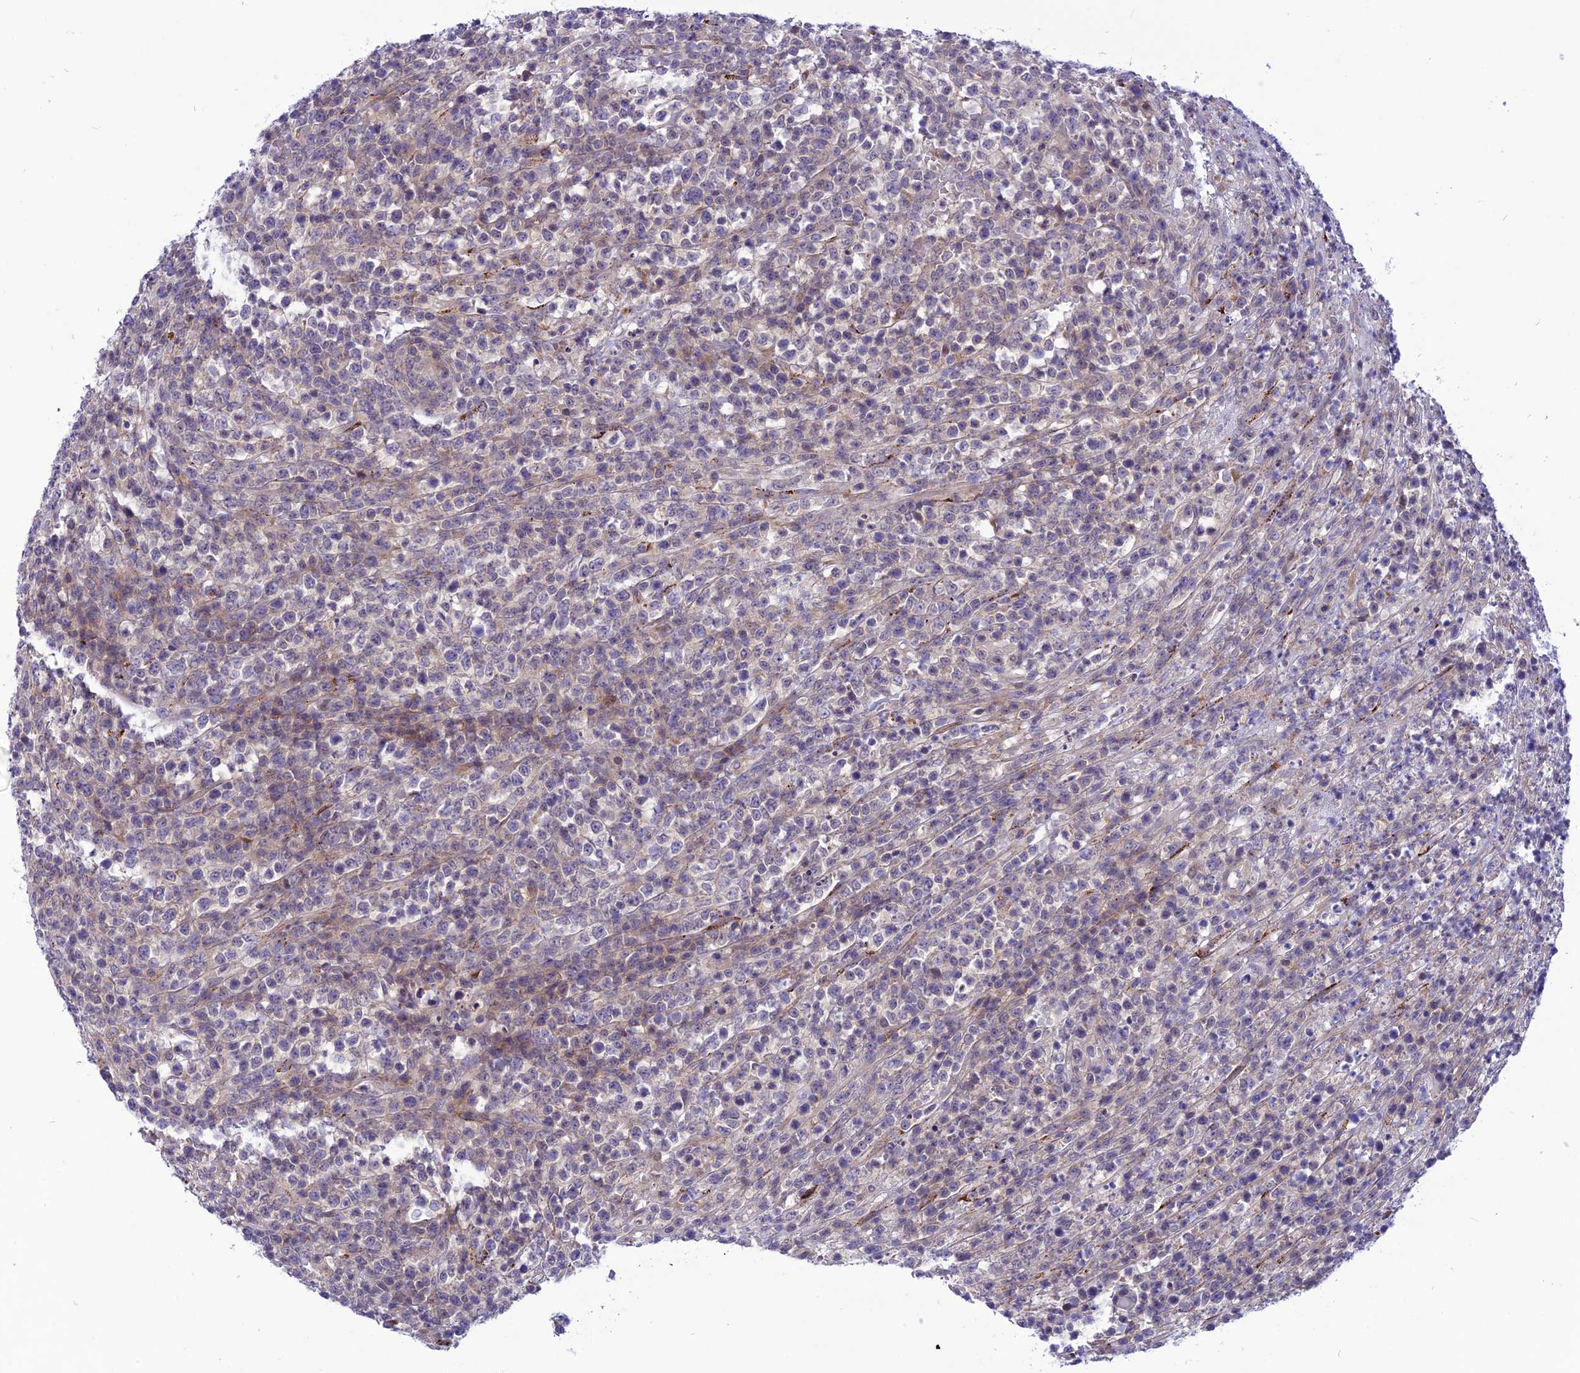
{"staining": {"intensity": "weak", "quantity": "<25%", "location": "cytoplasmic/membranous"}, "tissue": "lymphoma", "cell_type": "Tumor cells", "image_type": "cancer", "snomed": [{"axis": "morphology", "description": "Malignant lymphoma, non-Hodgkin's type, High grade"}, {"axis": "topography", "description": "Colon"}], "caption": "This is an immunohistochemistry image of human high-grade malignant lymphoma, non-Hodgkin's type. There is no staining in tumor cells.", "gene": "PSMF1", "patient": {"sex": "female", "age": 53}}